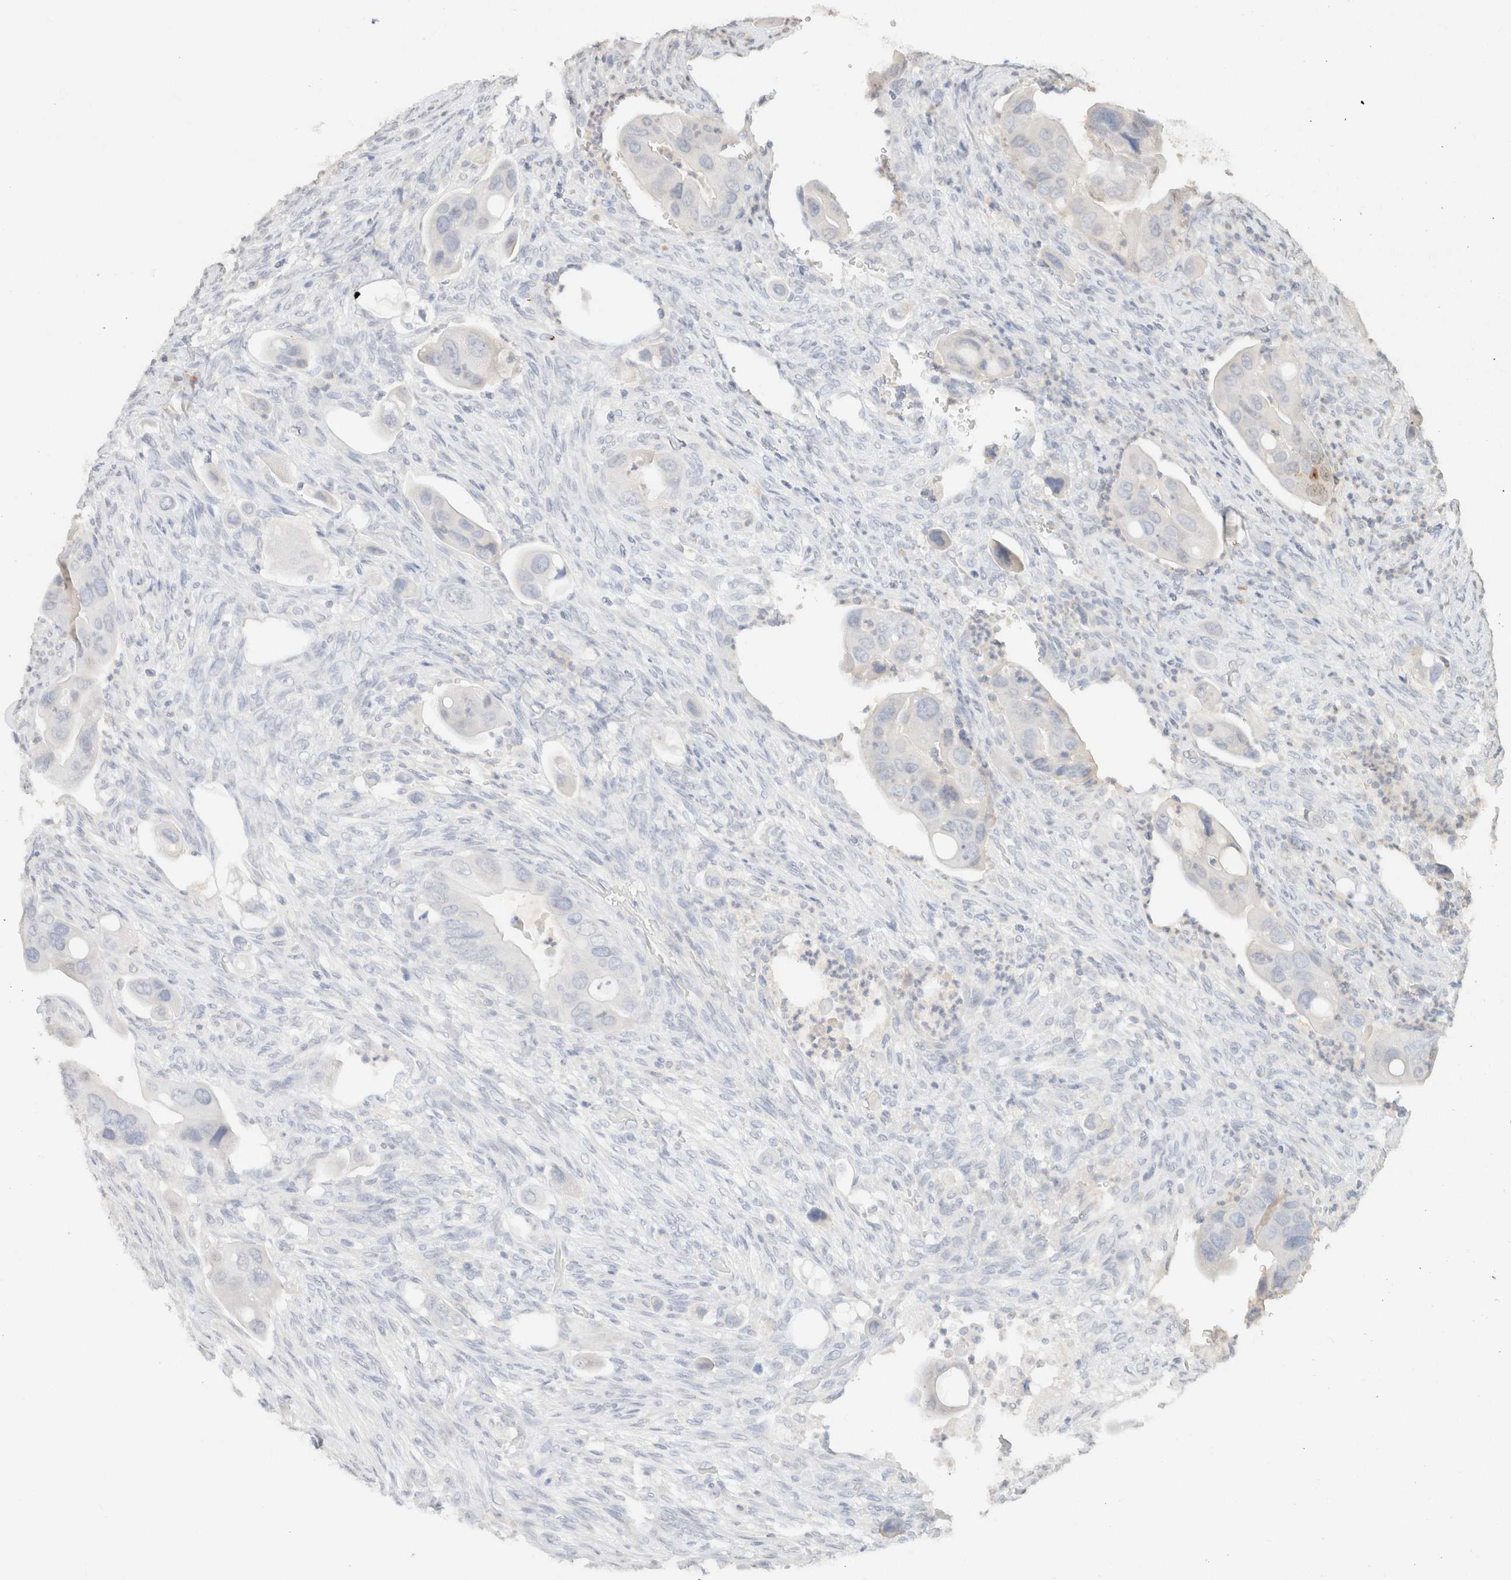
{"staining": {"intensity": "negative", "quantity": "none", "location": "none"}, "tissue": "colorectal cancer", "cell_type": "Tumor cells", "image_type": "cancer", "snomed": [{"axis": "morphology", "description": "Adenocarcinoma, NOS"}, {"axis": "topography", "description": "Rectum"}], "caption": "DAB (3,3'-diaminobenzidine) immunohistochemical staining of human colorectal adenocarcinoma demonstrates no significant expression in tumor cells.", "gene": "CPA1", "patient": {"sex": "female", "age": 57}}